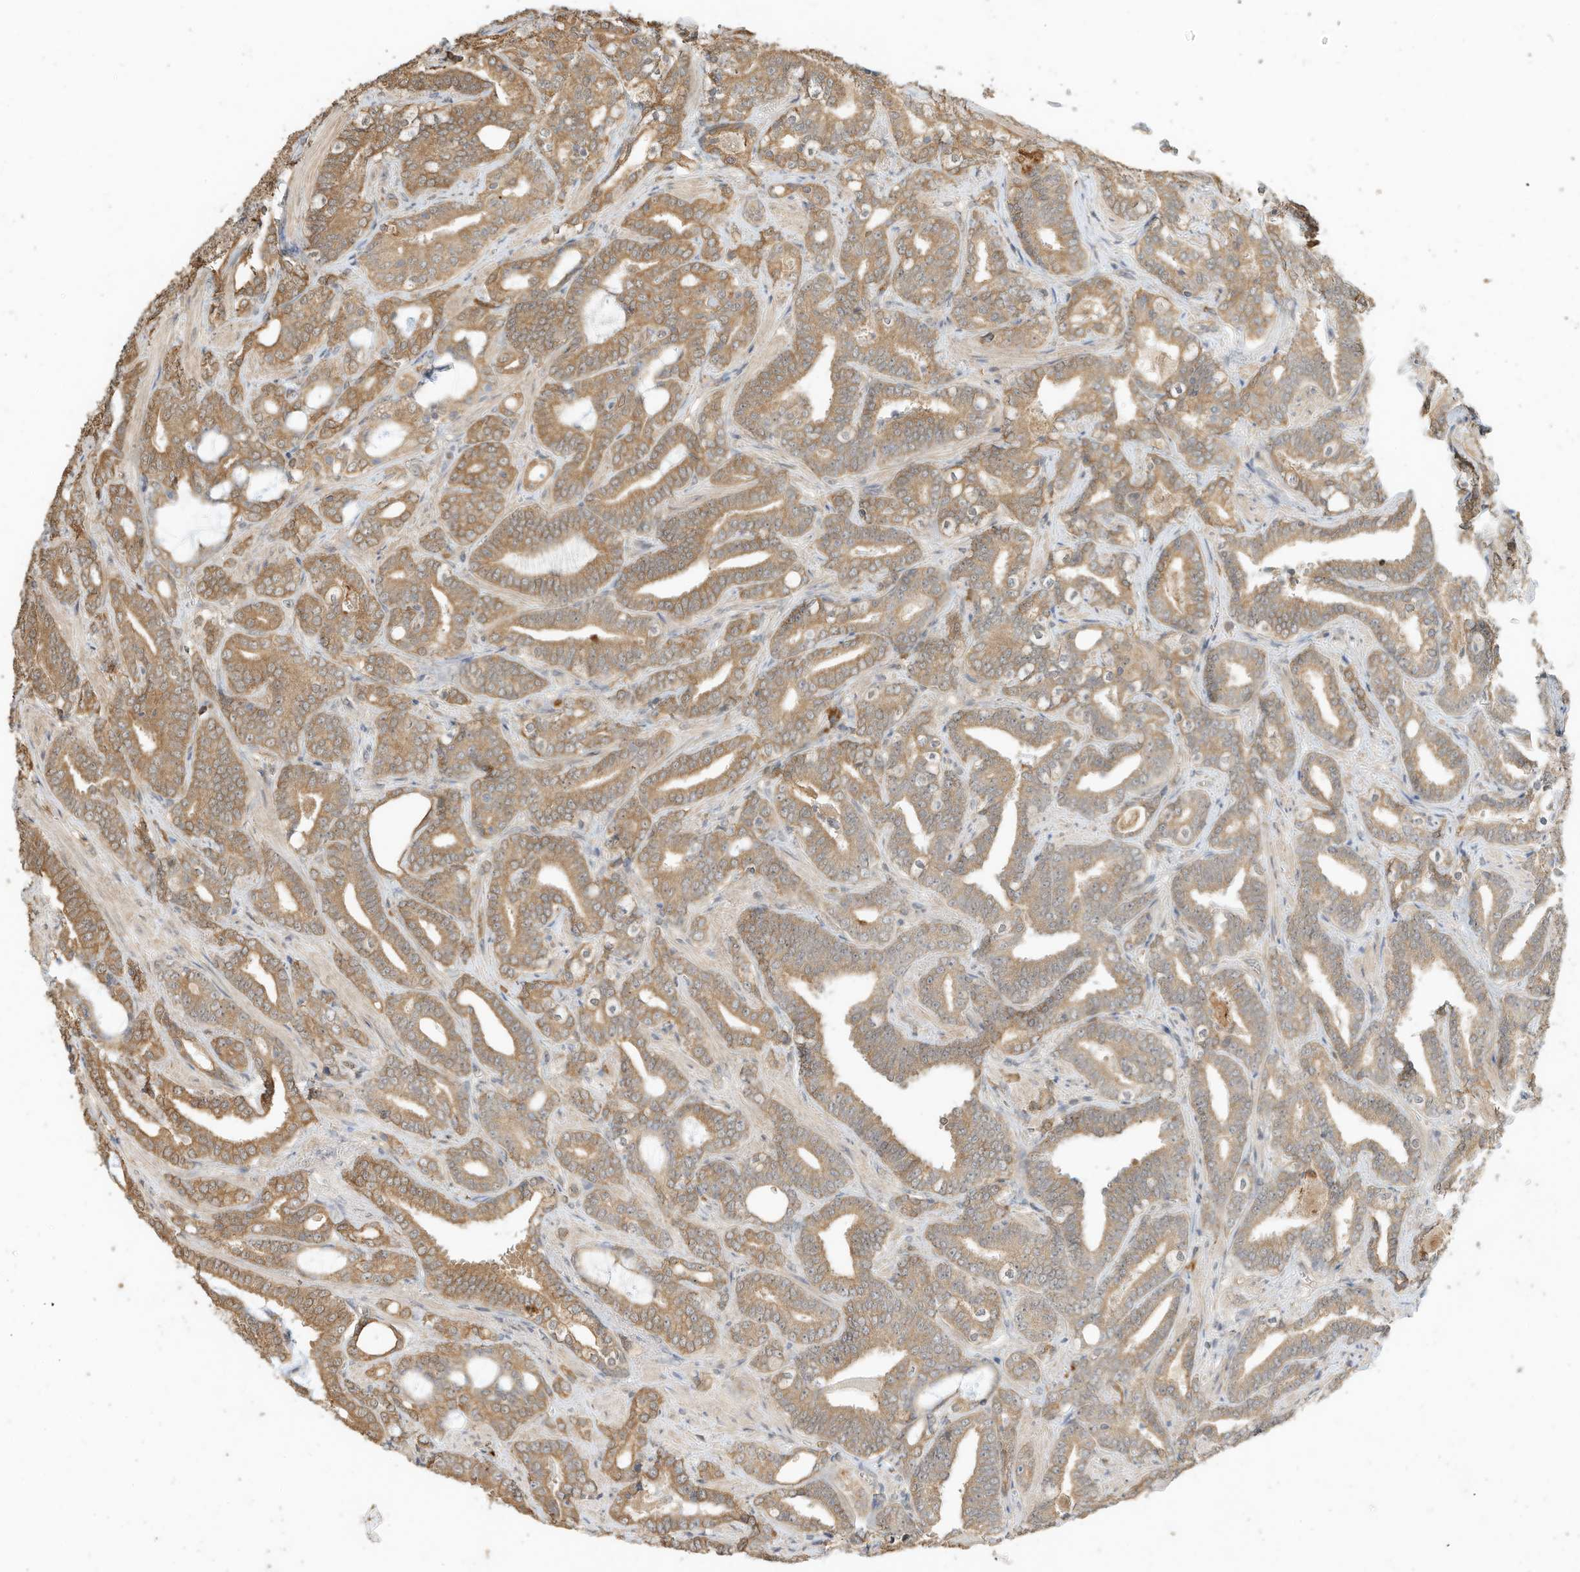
{"staining": {"intensity": "moderate", "quantity": ">75%", "location": "cytoplasmic/membranous"}, "tissue": "prostate cancer", "cell_type": "Tumor cells", "image_type": "cancer", "snomed": [{"axis": "morphology", "description": "Adenocarcinoma, High grade"}, {"axis": "topography", "description": "Prostate and seminal vesicle, NOS"}], "caption": "An immunohistochemistry photomicrograph of neoplastic tissue is shown. Protein staining in brown shows moderate cytoplasmic/membranous positivity in high-grade adenocarcinoma (prostate) within tumor cells.", "gene": "OFD1", "patient": {"sex": "male", "age": 67}}